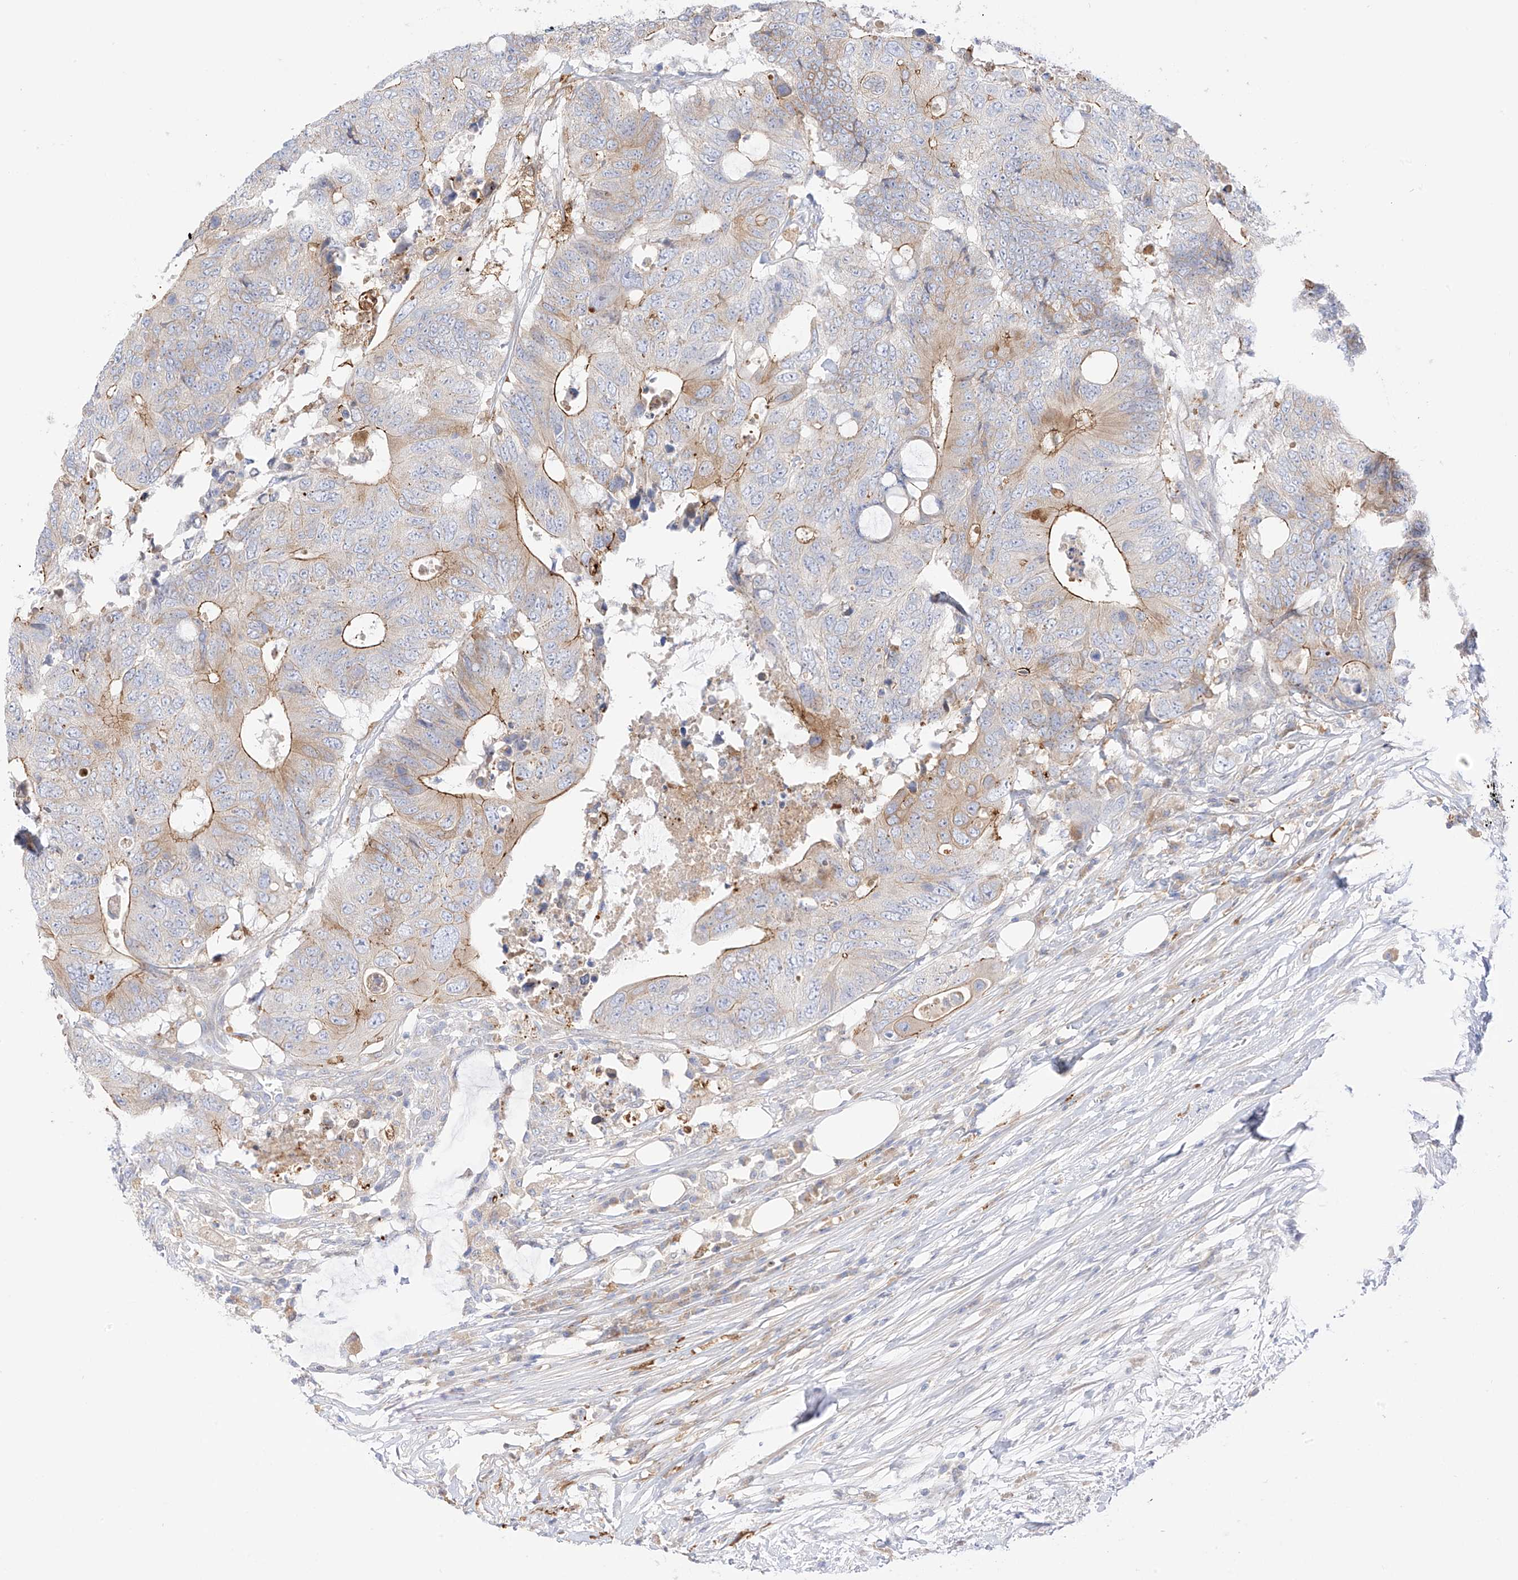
{"staining": {"intensity": "moderate", "quantity": "25%-75%", "location": "cytoplasmic/membranous"}, "tissue": "colorectal cancer", "cell_type": "Tumor cells", "image_type": "cancer", "snomed": [{"axis": "morphology", "description": "Adenocarcinoma, NOS"}, {"axis": "topography", "description": "Colon"}], "caption": "Immunohistochemical staining of colorectal adenocarcinoma demonstrates moderate cytoplasmic/membranous protein positivity in about 25%-75% of tumor cells. (Brightfield microscopy of DAB IHC at high magnification).", "gene": "PCYOX1", "patient": {"sex": "male", "age": 71}}